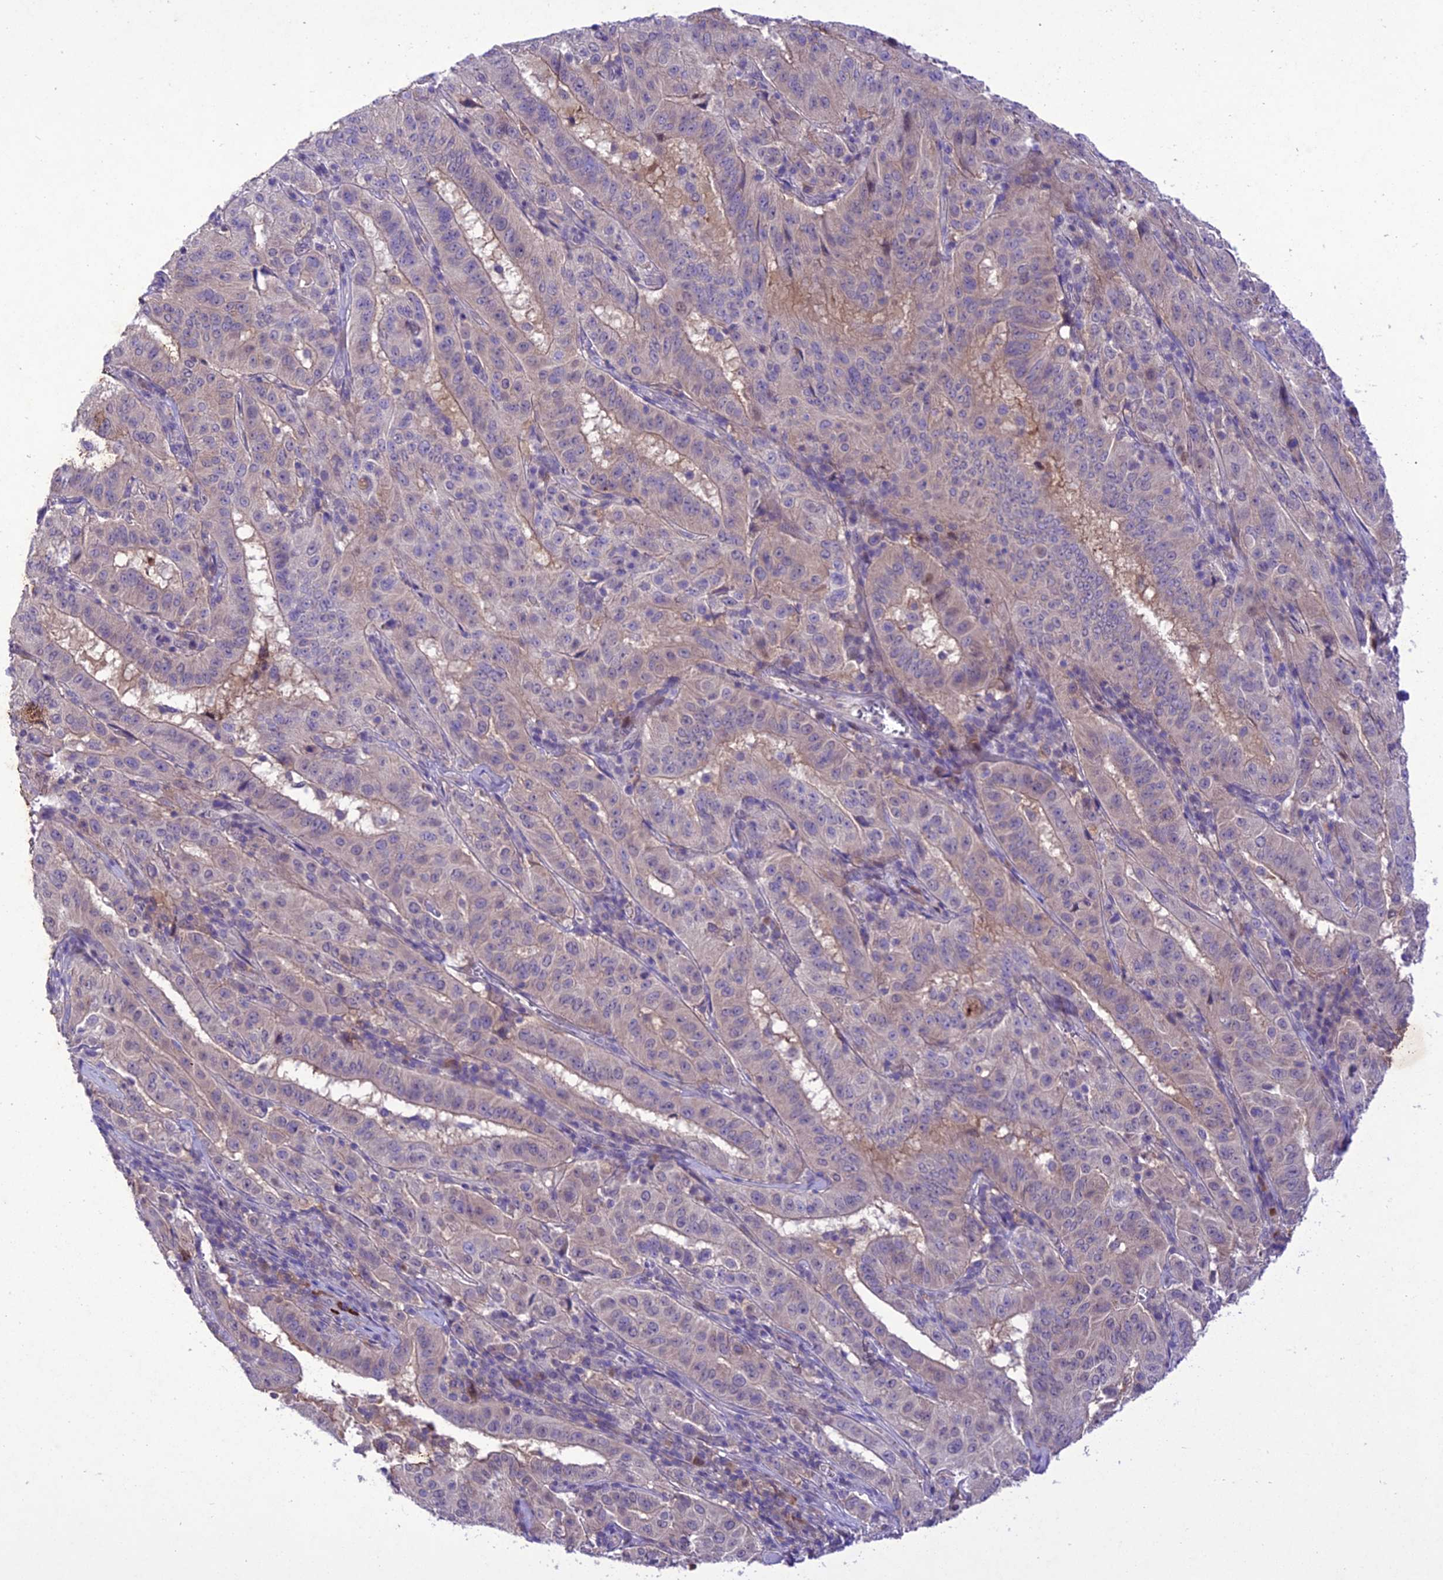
{"staining": {"intensity": "weak", "quantity": "<25%", "location": "cytoplasmic/membranous"}, "tissue": "pancreatic cancer", "cell_type": "Tumor cells", "image_type": "cancer", "snomed": [{"axis": "morphology", "description": "Adenocarcinoma, NOS"}, {"axis": "topography", "description": "Pancreas"}], "caption": "Immunohistochemical staining of human pancreatic cancer reveals no significant positivity in tumor cells.", "gene": "ANKRD52", "patient": {"sex": "male", "age": 63}}